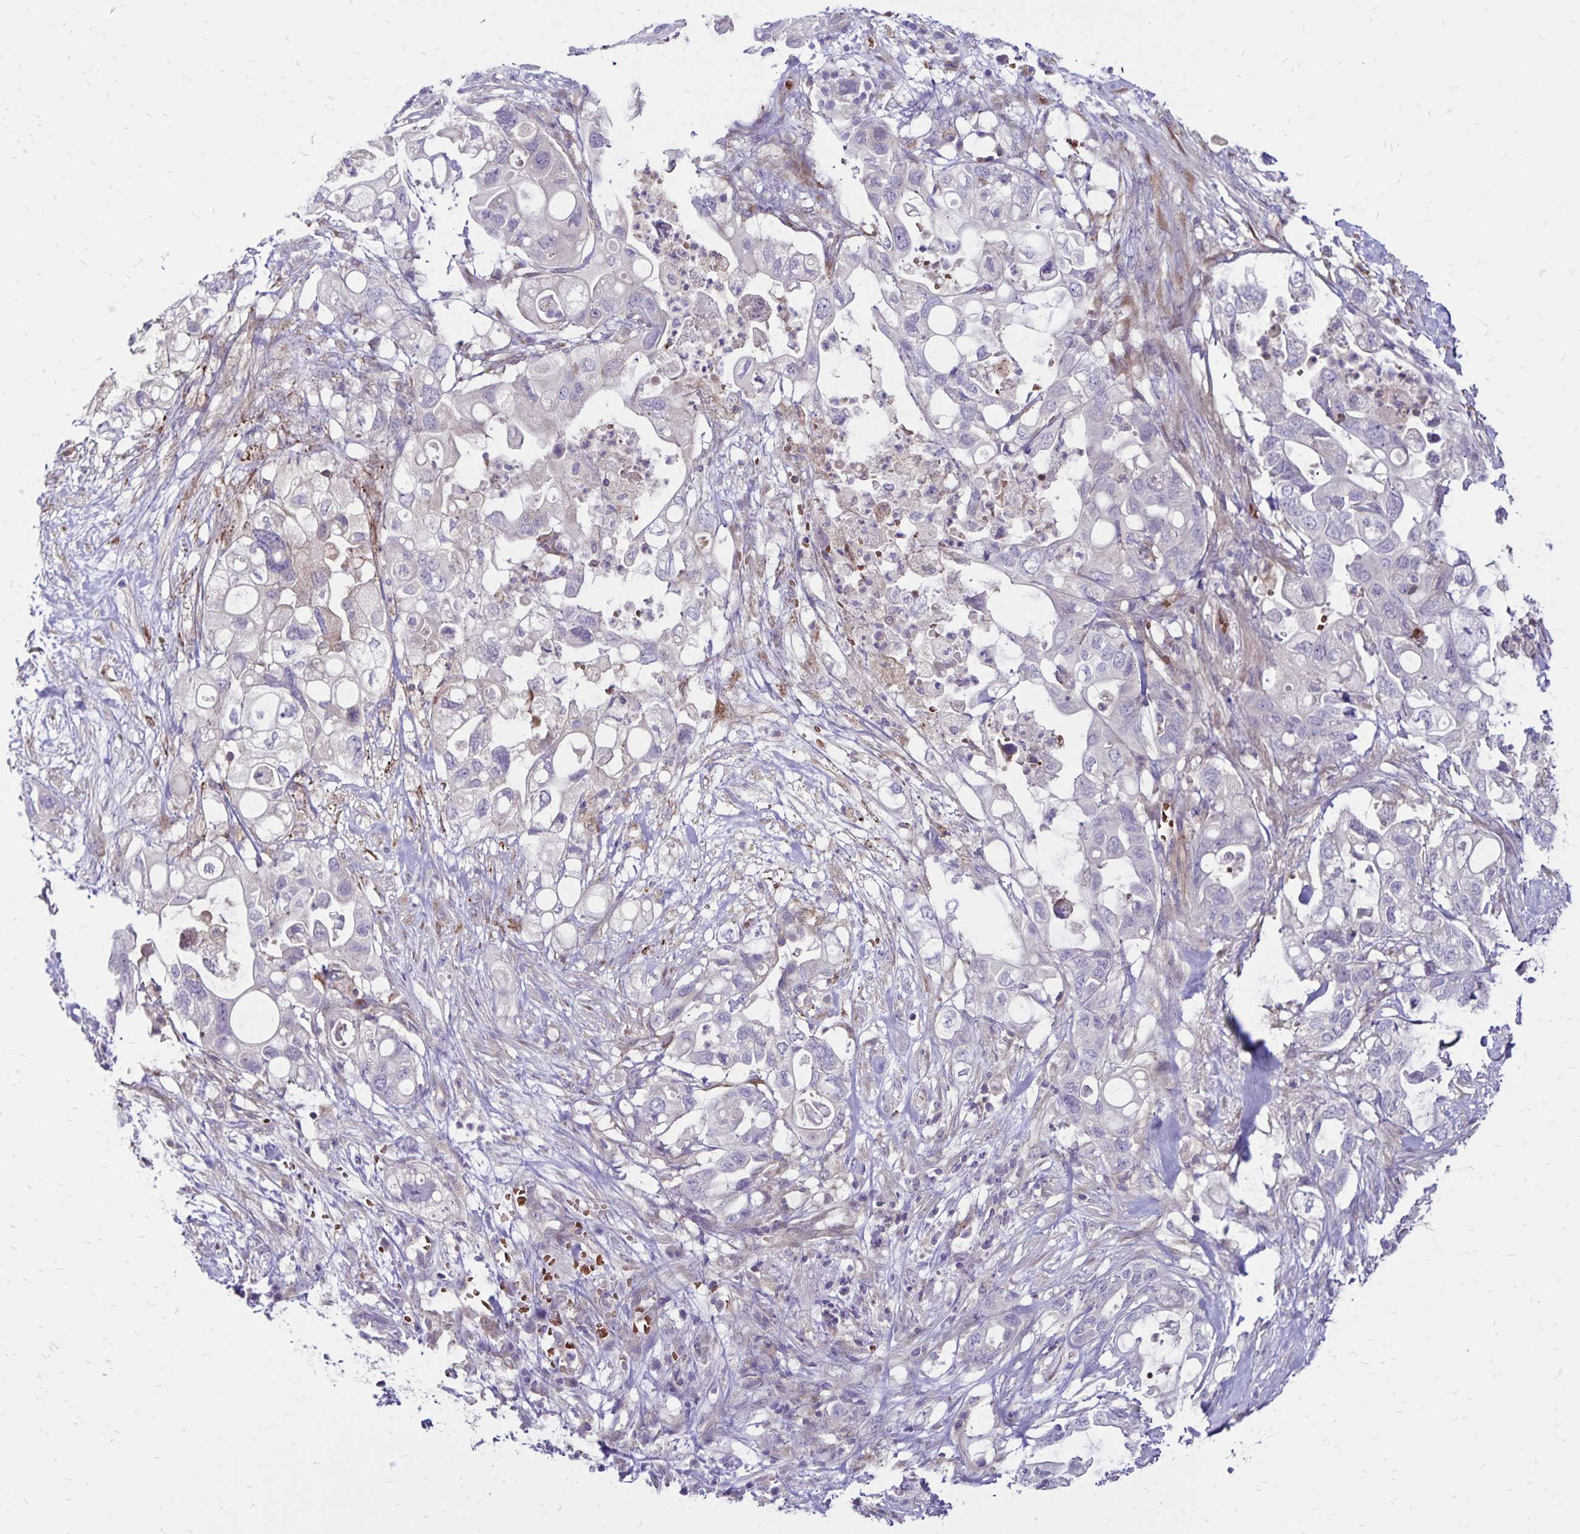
{"staining": {"intensity": "negative", "quantity": "none", "location": "none"}, "tissue": "pancreatic cancer", "cell_type": "Tumor cells", "image_type": "cancer", "snomed": [{"axis": "morphology", "description": "Adenocarcinoma, NOS"}, {"axis": "topography", "description": "Pancreas"}], "caption": "Tumor cells show no significant protein expression in pancreatic cancer (adenocarcinoma).", "gene": "FSD1", "patient": {"sex": "female", "age": 72}}